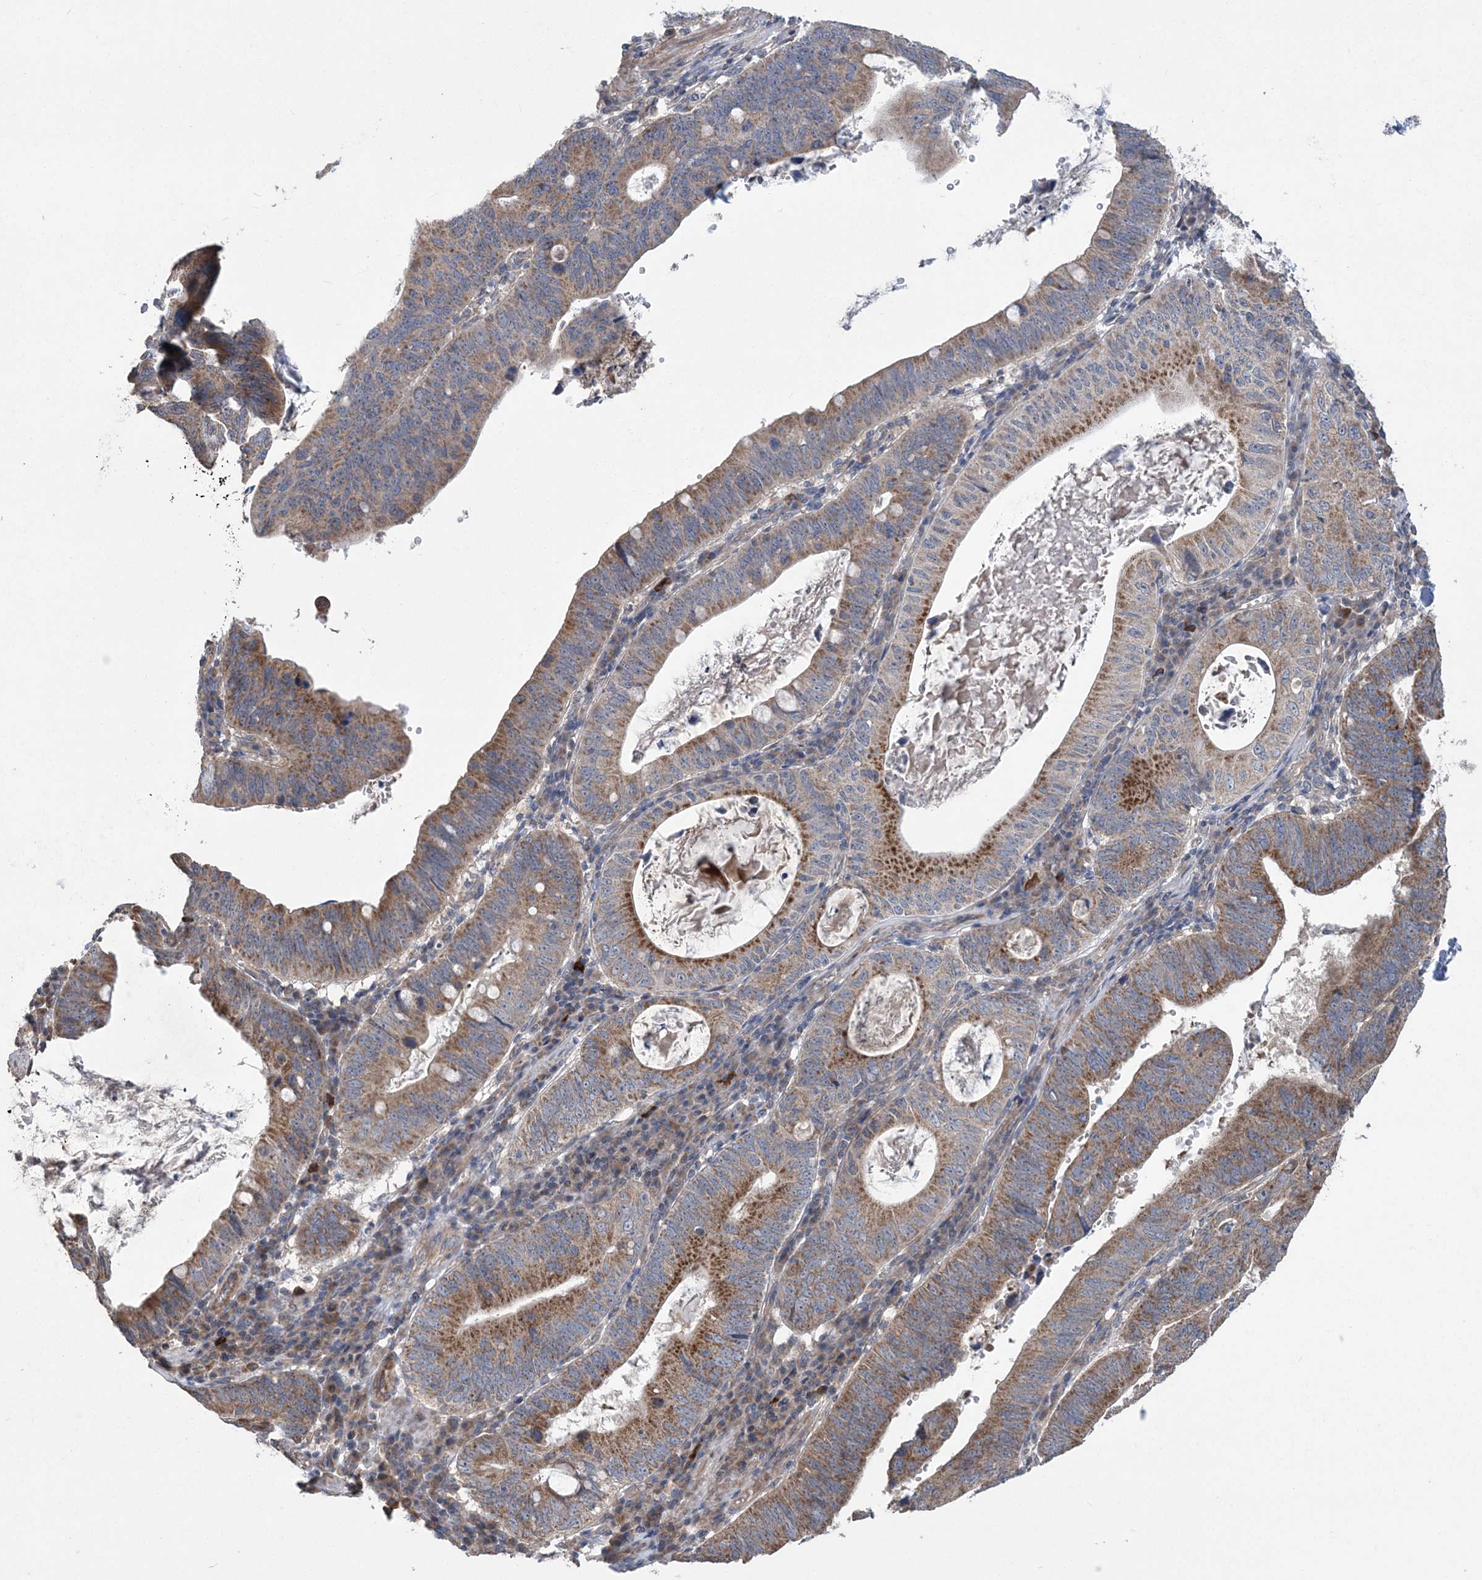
{"staining": {"intensity": "moderate", "quantity": ">75%", "location": "cytoplasmic/membranous"}, "tissue": "stomach cancer", "cell_type": "Tumor cells", "image_type": "cancer", "snomed": [{"axis": "morphology", "description": "Adenocarcinoma, NOS"}, {"axis": "topography", "description": "Stomach"}], "caption": "High-power microscopy captured an IHC photomicrograph of stomach adenocarcinoma, revealing moderate cytoplasmic/membranous expression in approximately >75% of tumor cells. The staining was performed using DAB to visualize the protein expression in brown, while the nuclei were stained in blue with hematoxylin (Magnification: 20x).", "gene": "MTRF1L", "patient": {"sex": "male", "age": 59}}